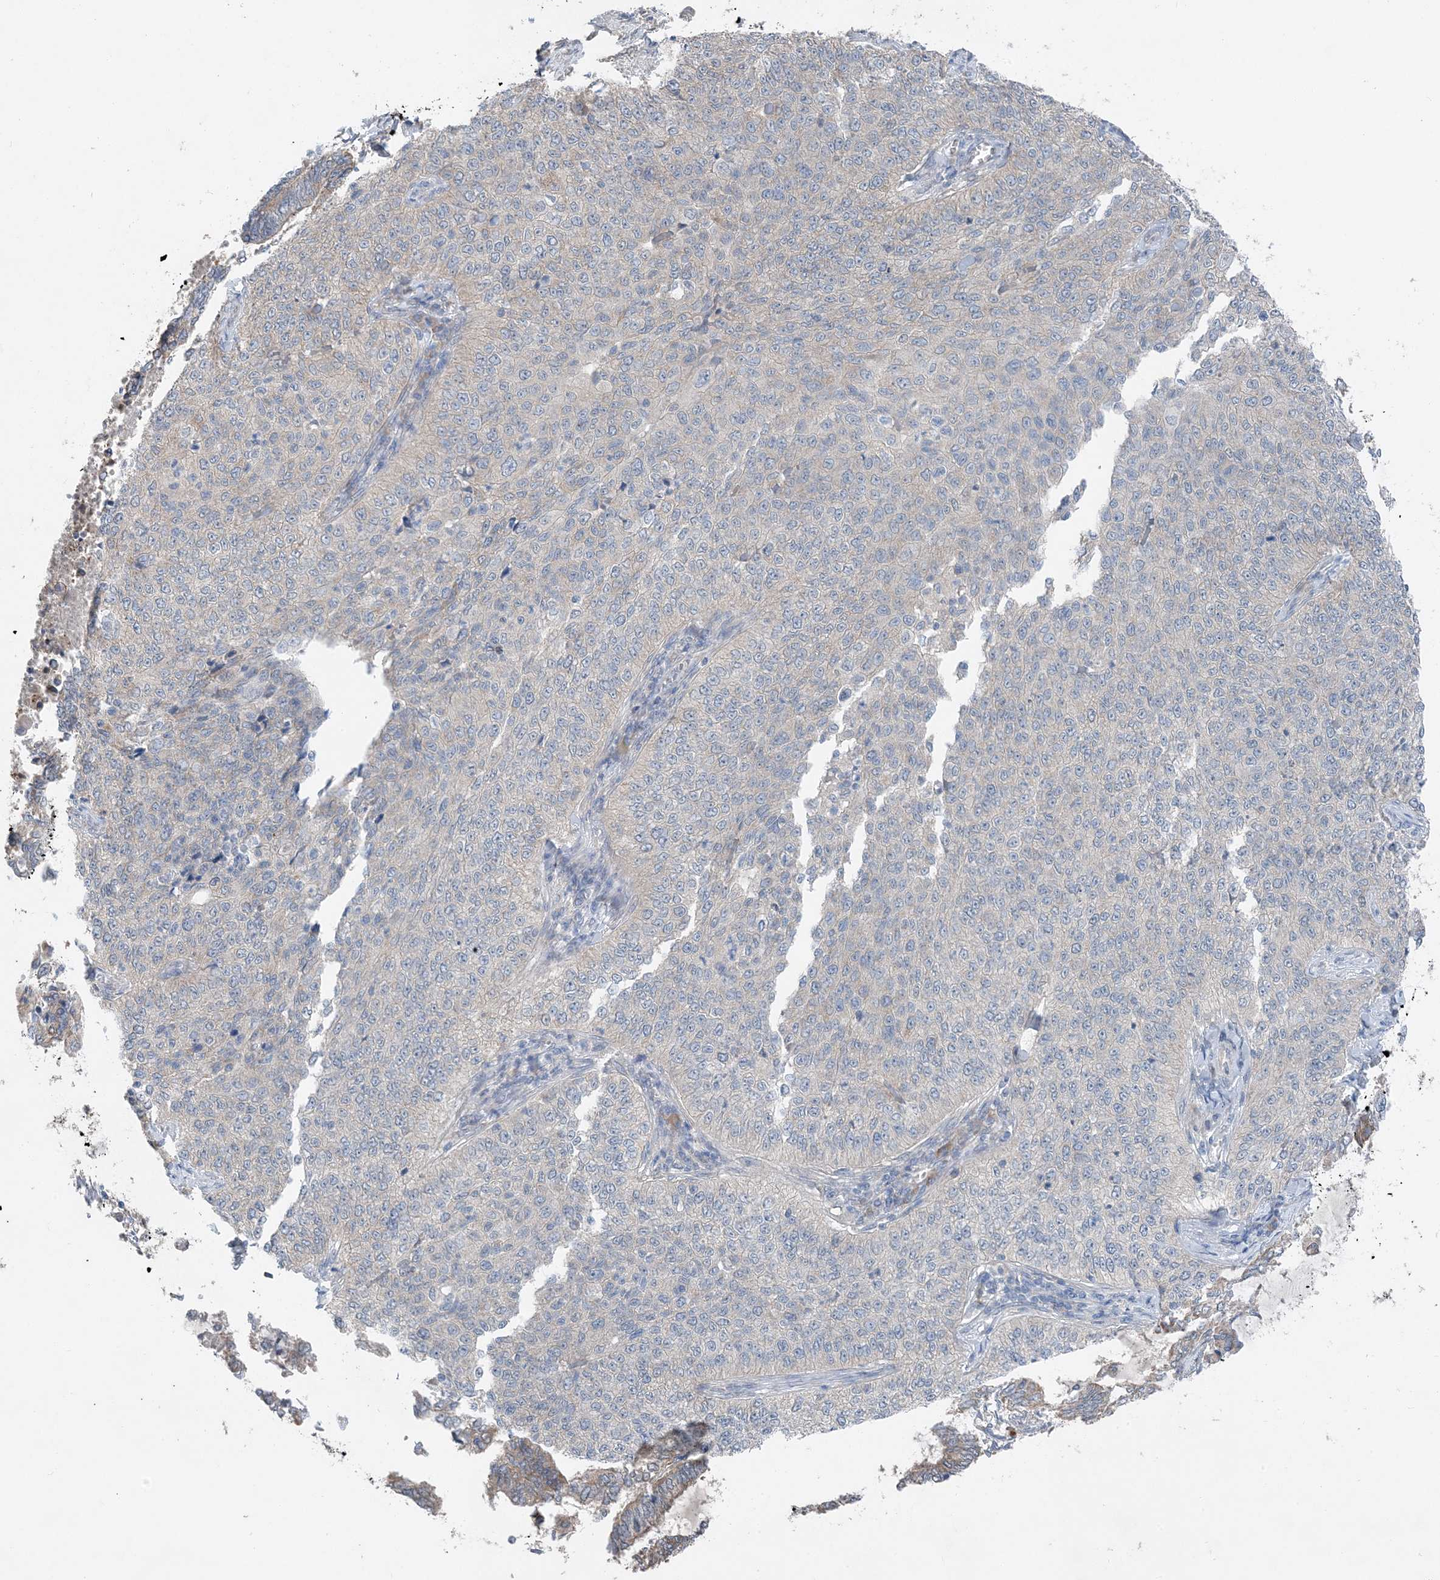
{"staining": {"intensity": "negative", "quantity": "none", "location": "none"}, "tissue": "cervical cancer", "cell_type": "Tumor cells", "image_type": "cancer", "snomed": [{"axis": "morphology", "description": "Squamous cell carcinoma, NOS"}, {"axis": "topography", "description": "Cervix"}], "caption": "The image demonstrates no staining of tumor cells in cervical squamous cell carcinoma.", "gene": "DHX30", "patient": {"sex": "female", "age": 35}}